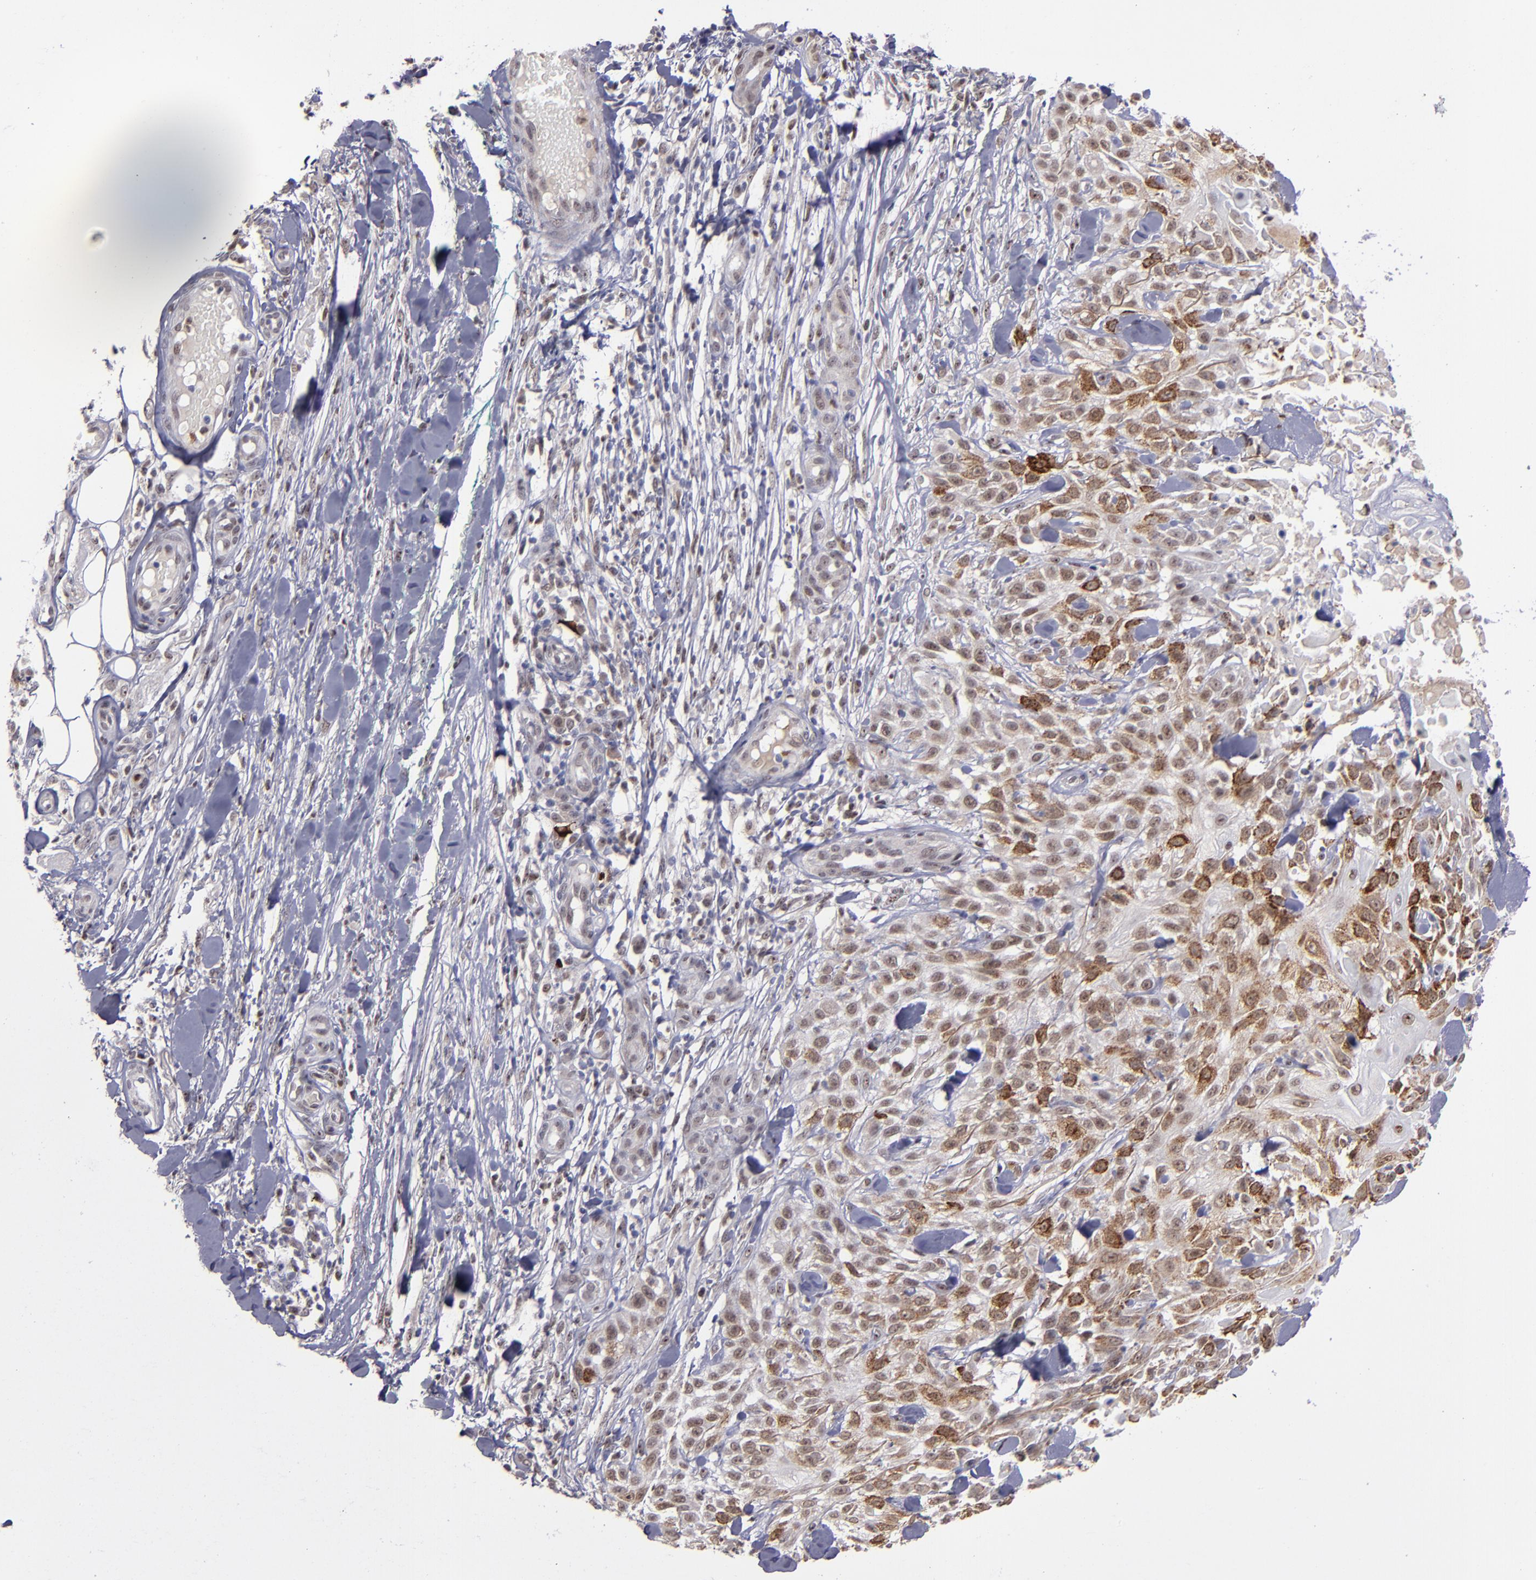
{"staining": {"intensity": "strong", "quantity": ">75%", "location": "nuclear"}, "tissue": "skin cancer", "cell_type": "Tumor cells", "image_type": "cancer", "snomed": [{"axis": "morphology", "description": "Squamous cell carcinoma, NOS"}, {"axis": "topography", "description": "Skin"}], "caption": "About >75% of tumor cells in human squamous cell carcinoma (skin) reveal strong nuclear protein expression as visualized by brown immunohistochemical staining.", "gene": "RREB1", "patient": {"sex": "female", "age": 42}}